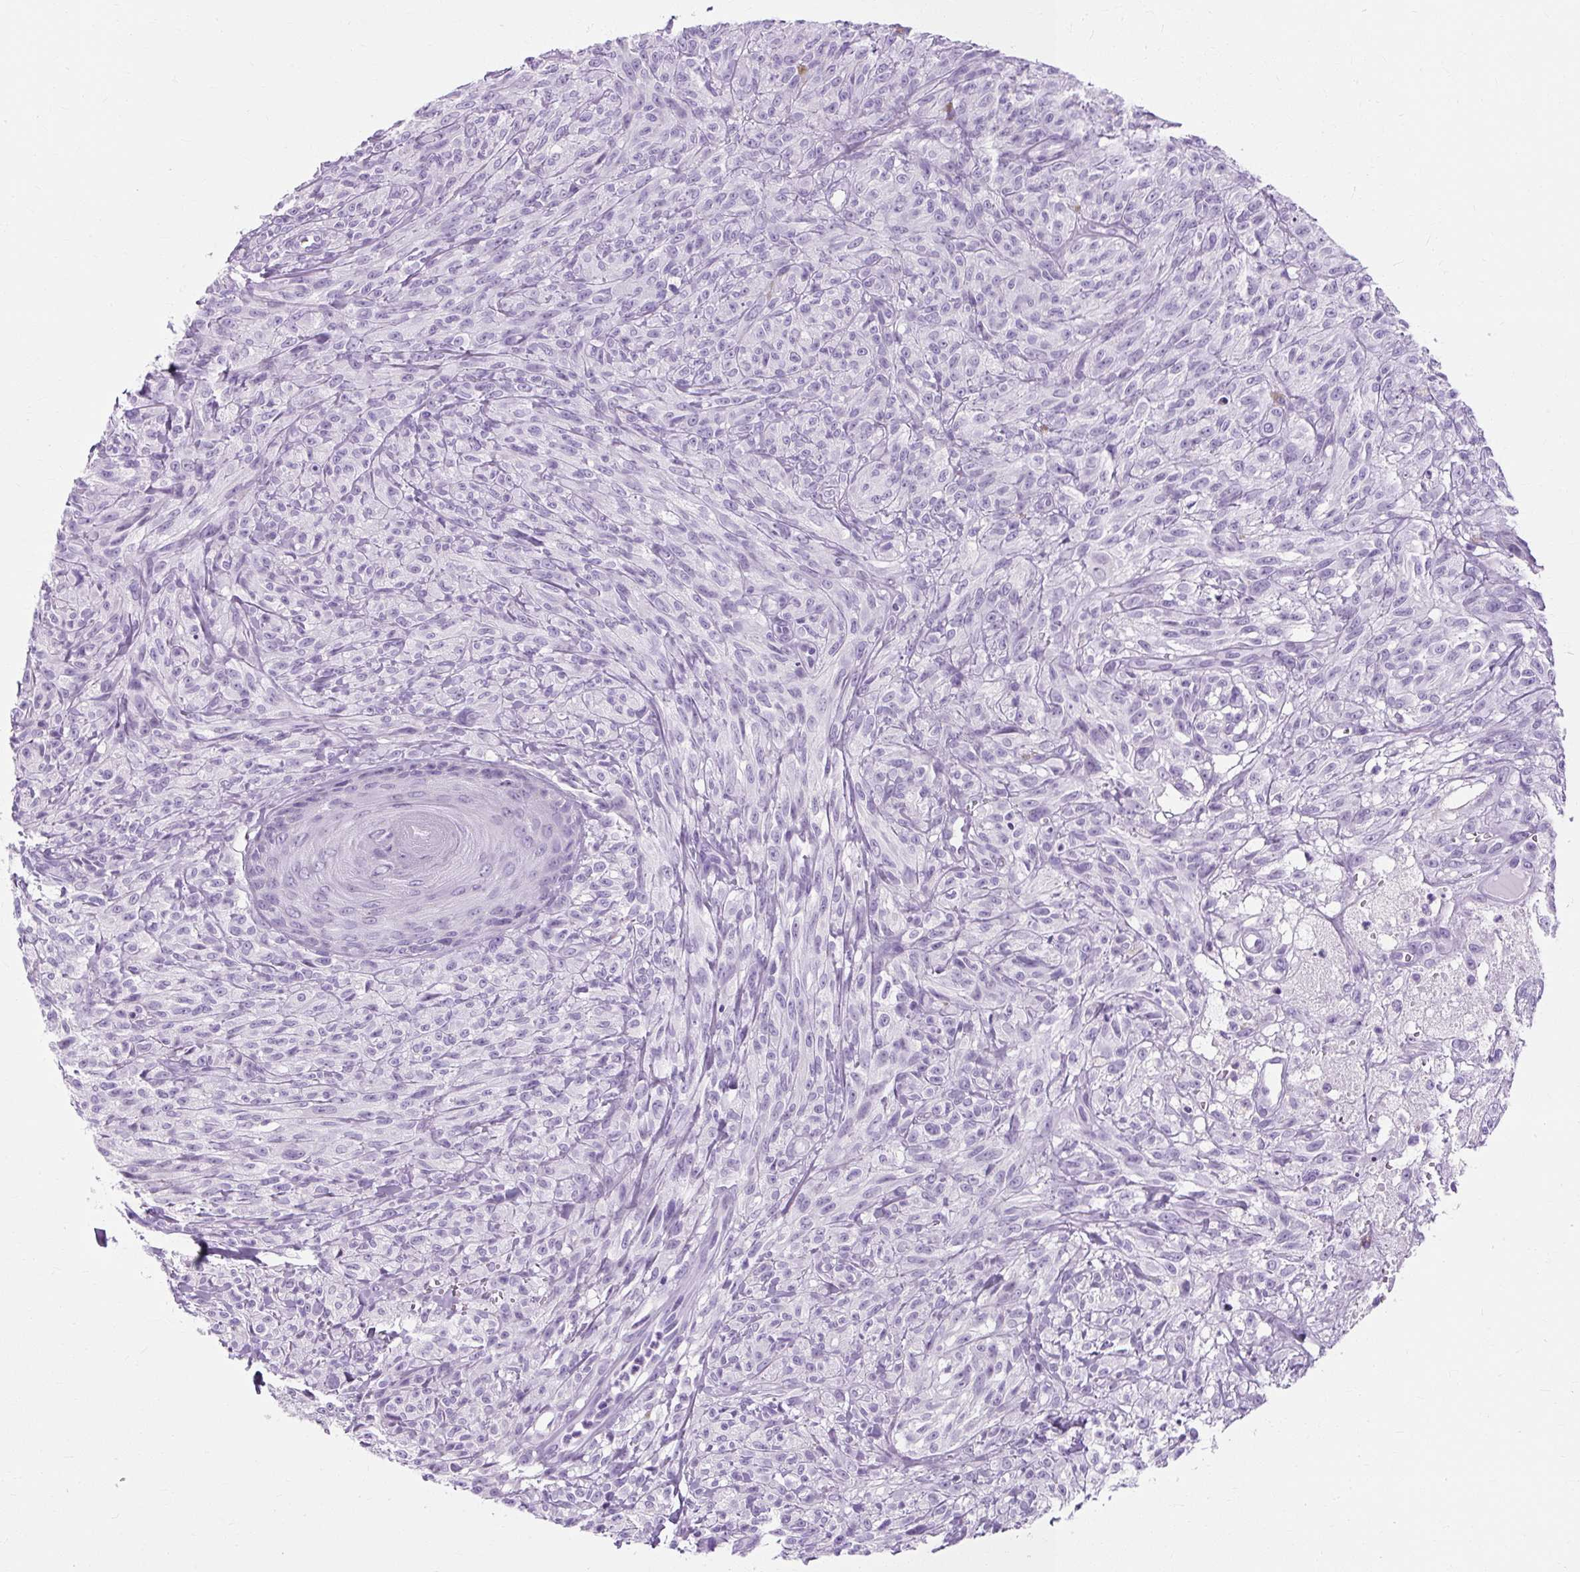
{"staining": {"intensity": "negative", "quantity": "none", "location": "none"}, "tissue": "melanoma", "cell_type": "Tumor cells", "image_type": "cancer", "snomed": [{"axis": "morphology", "description": "Malignant melanoma, NOS"}, {"axis": "topography", "description": "Skin of upper arm"}], "caption": "This is an immunohistochemistry (IHC) image of malignant melanoma. There is no staining in tumor cells.", "gene": "RYBP", "patient": {"sex": "female", "age": 65}}